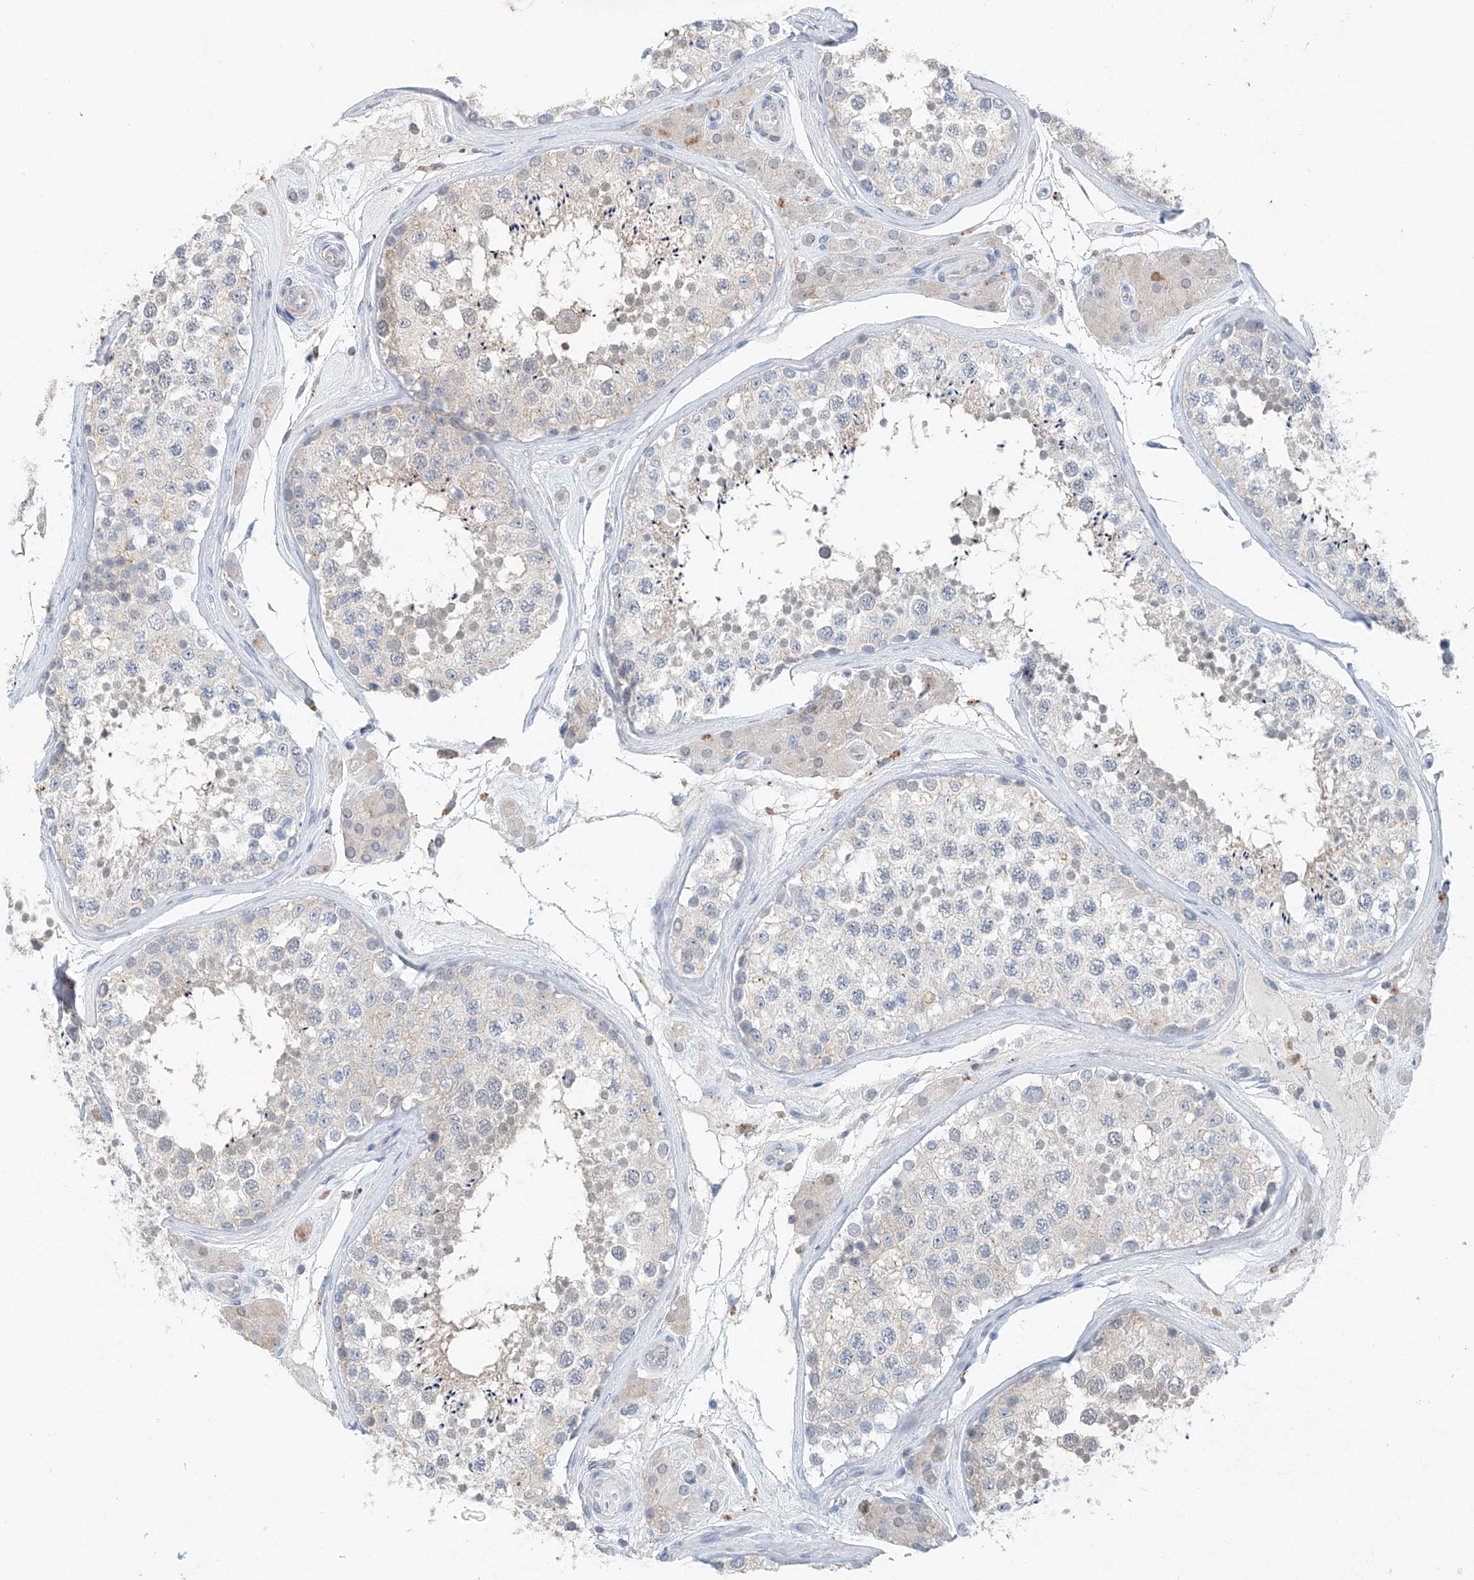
{"staining": {"intensity": "weak", "quantity": "<25%", "location": "cytoplasmic/membranous"}, "tissue": "testis", "cell_type": "Cells in seminiferous ducts", "image_type": "normal", "snomed": [{"axis": "morphology", "description": "Normal tissue, NOS"}, {"axis": "topography", "description": "Testis"}], "caption": "There is no significant expression in cells in seminiferous ducts of testis. (DAB (3,3'-diaminobenzidine) IHC, high magnification).", "gene": "ANKRD34A", "patient": {"sex": "male", "age": 46}}